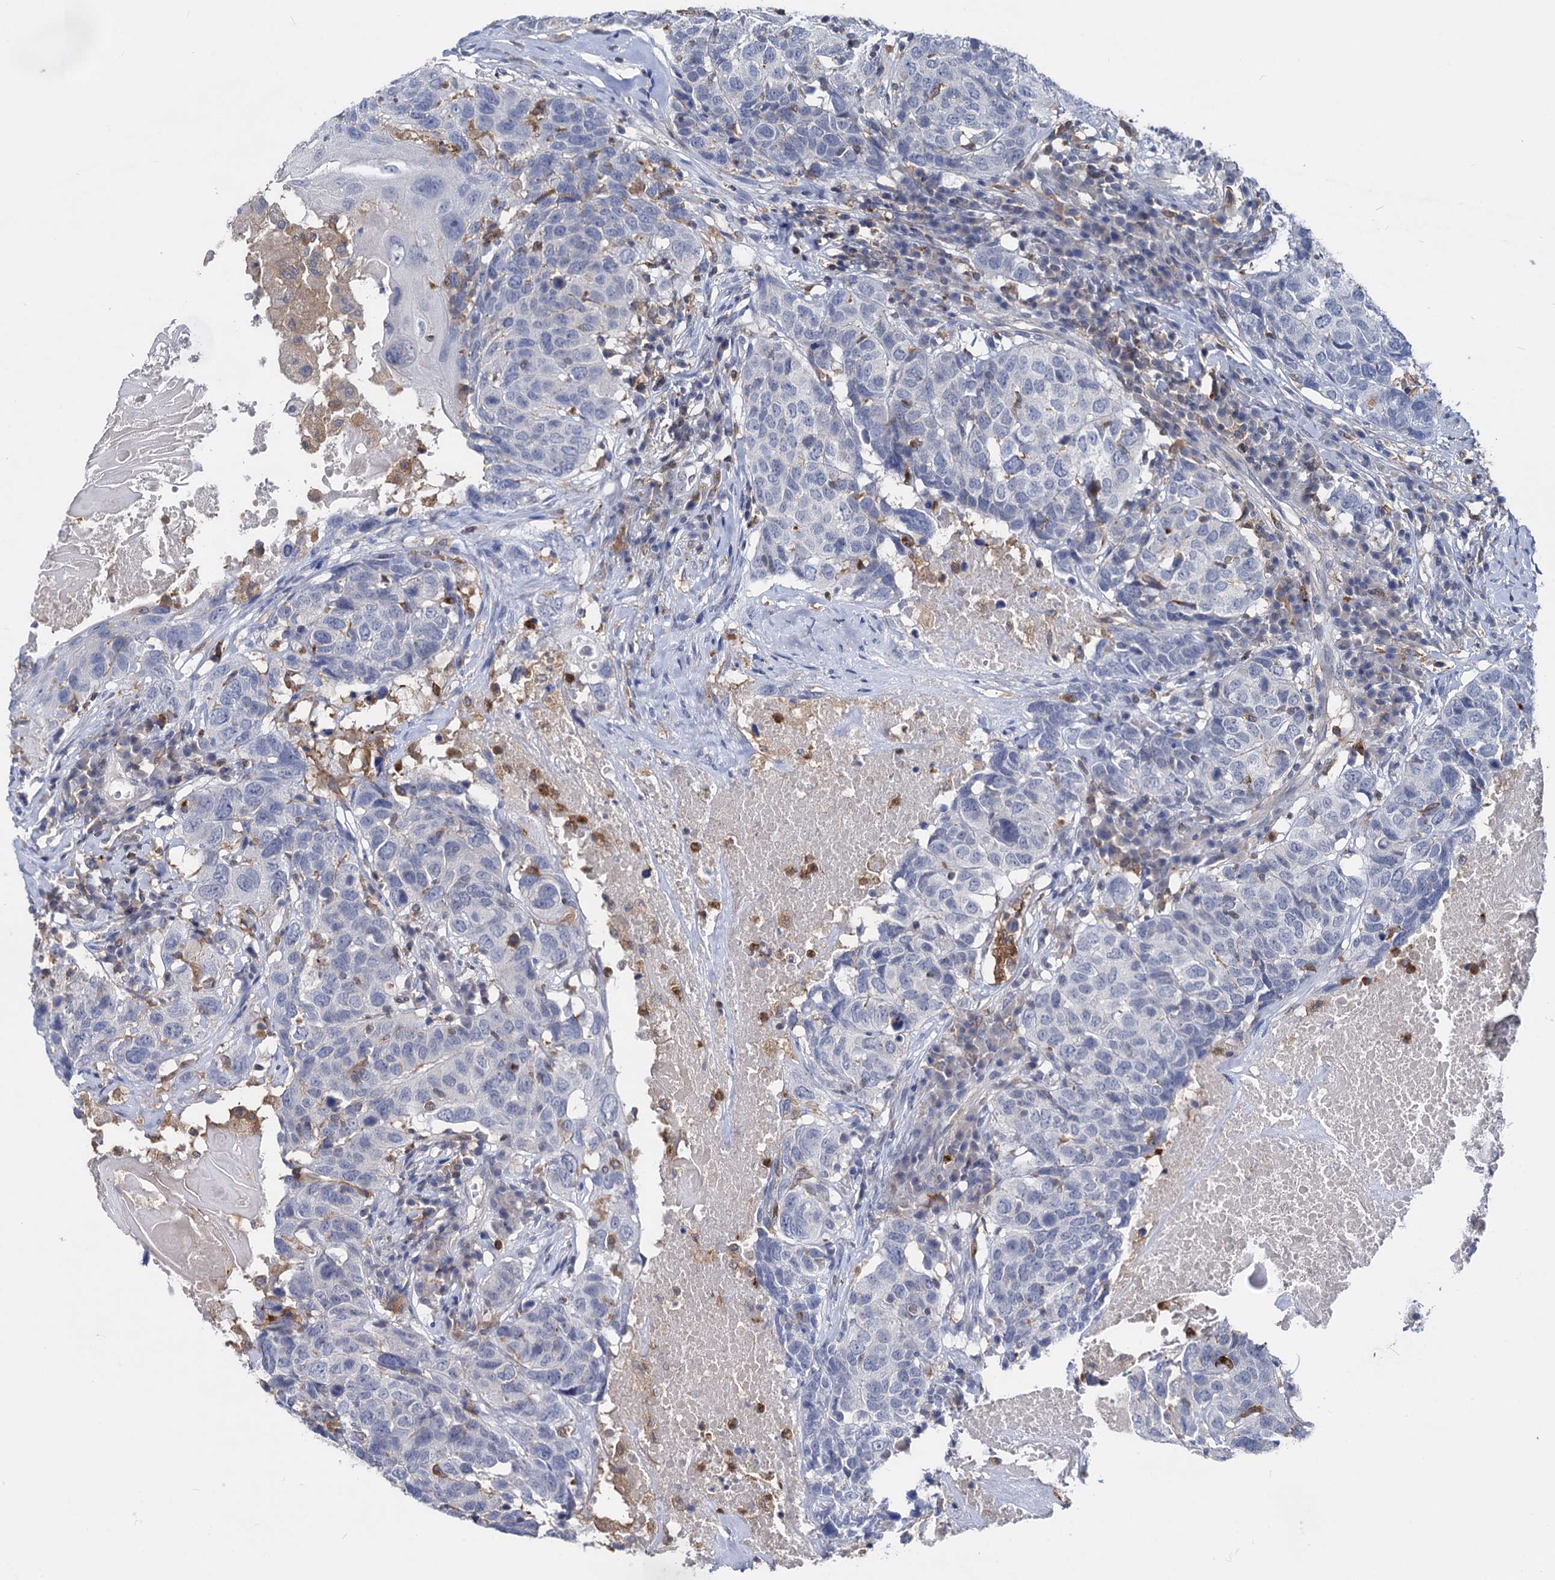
{"staining": {"intensity": "negative", "quantity": "none", "location": "none"}, "tissue": "head and neck cancer", "cell_type": "Tumor cells", "image_type": "cancer", "snomed": [{"axis": "morphology", "description": "Squamous cell carcinoma, NOS"}, {"axis": "topography", "description": "Head-Neck"}], "caption": "High magnification brightfield microscopy of head and neck cancer stained with DAB (3,3'-diaminobenzidine) (brown) and counterstained with hematoxylin (blue): tumor cells show no significant positivity.", "gene": "RHOG", "patient": {"sex": "male", "age": 66}}